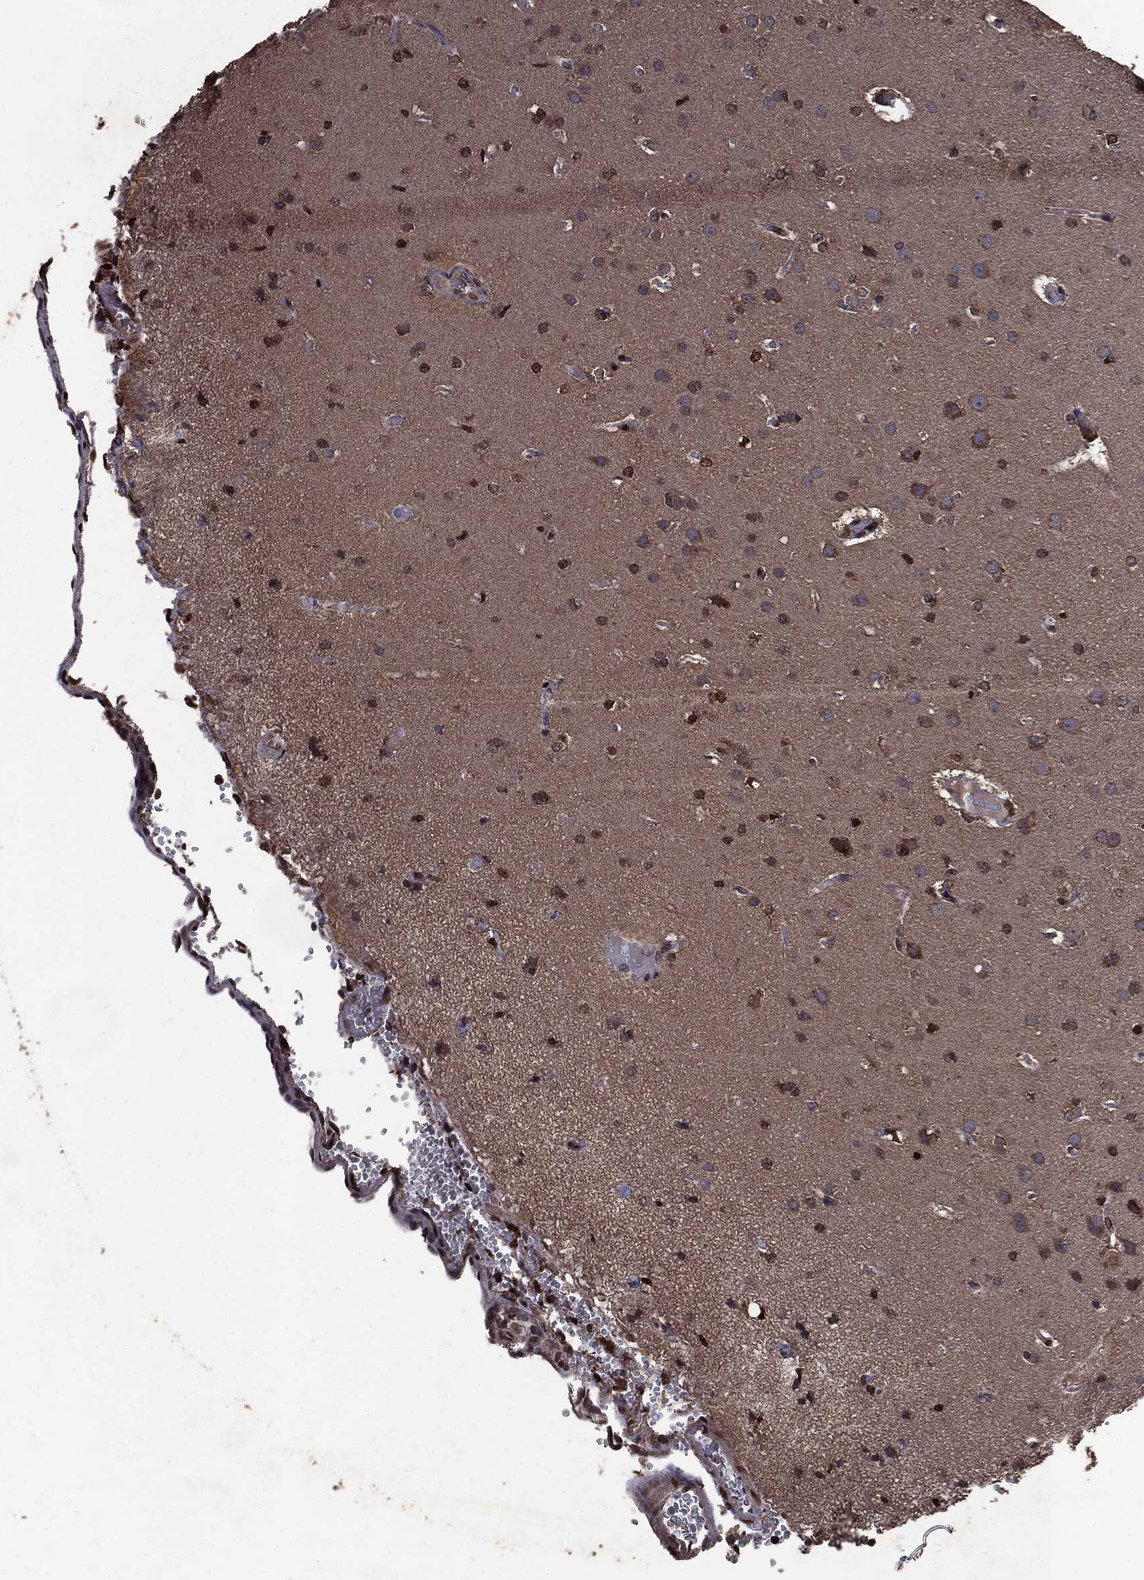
{"staining": {"intensity": "moderate", "quantity": "25%-75%", "location": "cytoplasmic/membranous"}, "tissue": "glioma", "cell_type": "Tumor cells", "image_type": "cancer", "snomed": [{"axis": "morphology", "description": "Glioma, malignant, NOS"}, {"axis": "topography", "description": "Cerebral cortex"}], "caption": "Immunohistochemistry (IHC) (DAB (3,3'-diaminobenzidine)) staining of human malignant glioma demonstrates moderate cytoplasmic/membranous protein staining in about 25%-75% of tumor cells.", "gene": "PPP6R2", "patient": {"sex": "male", "age": 58}}